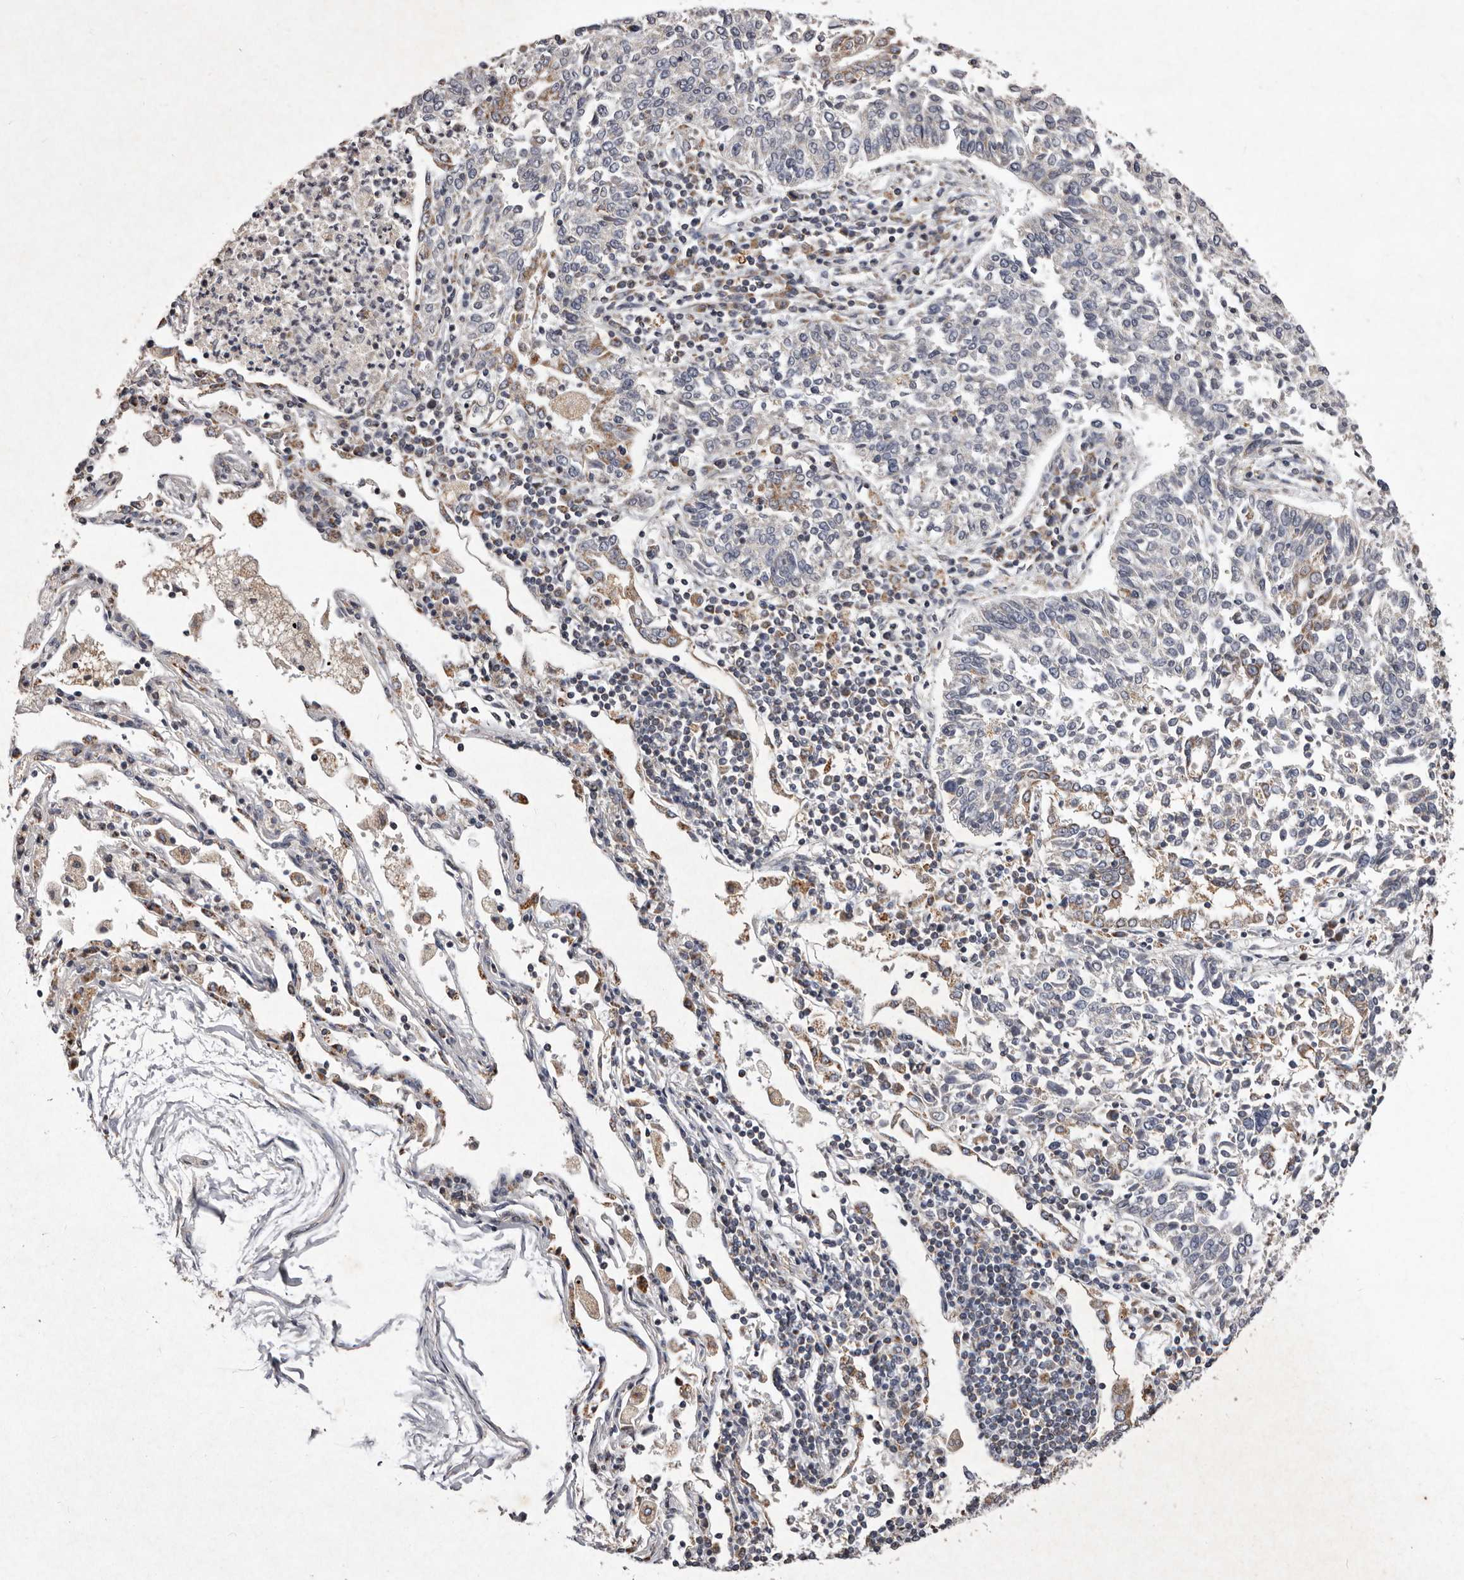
{"staining": {"intensity": "negative", "quantity": "none", "location": "none"}, "tissue": "lung cancer", "cell_type": "Tumor cells", "image_type": "cancer", "snomed": [{"axis": "morphology", "description": "Normal tissue, NOS"}, {"axis": "morphology", "description": "Squamous cell carcinoma, NOS"}, {"axis": "topography", "description": "Cartilage tissue"}, {"axis": "topography", "description": "Lung"}, {"axis": "topography", "description": "Peripheral nerve tissue"}], "caption": "Tumor cells show no significant positivity in lung cancer (squamous cell carcinoma).", "gene": "CXCL14", "patient": {"sex": "female", "age": 49}}